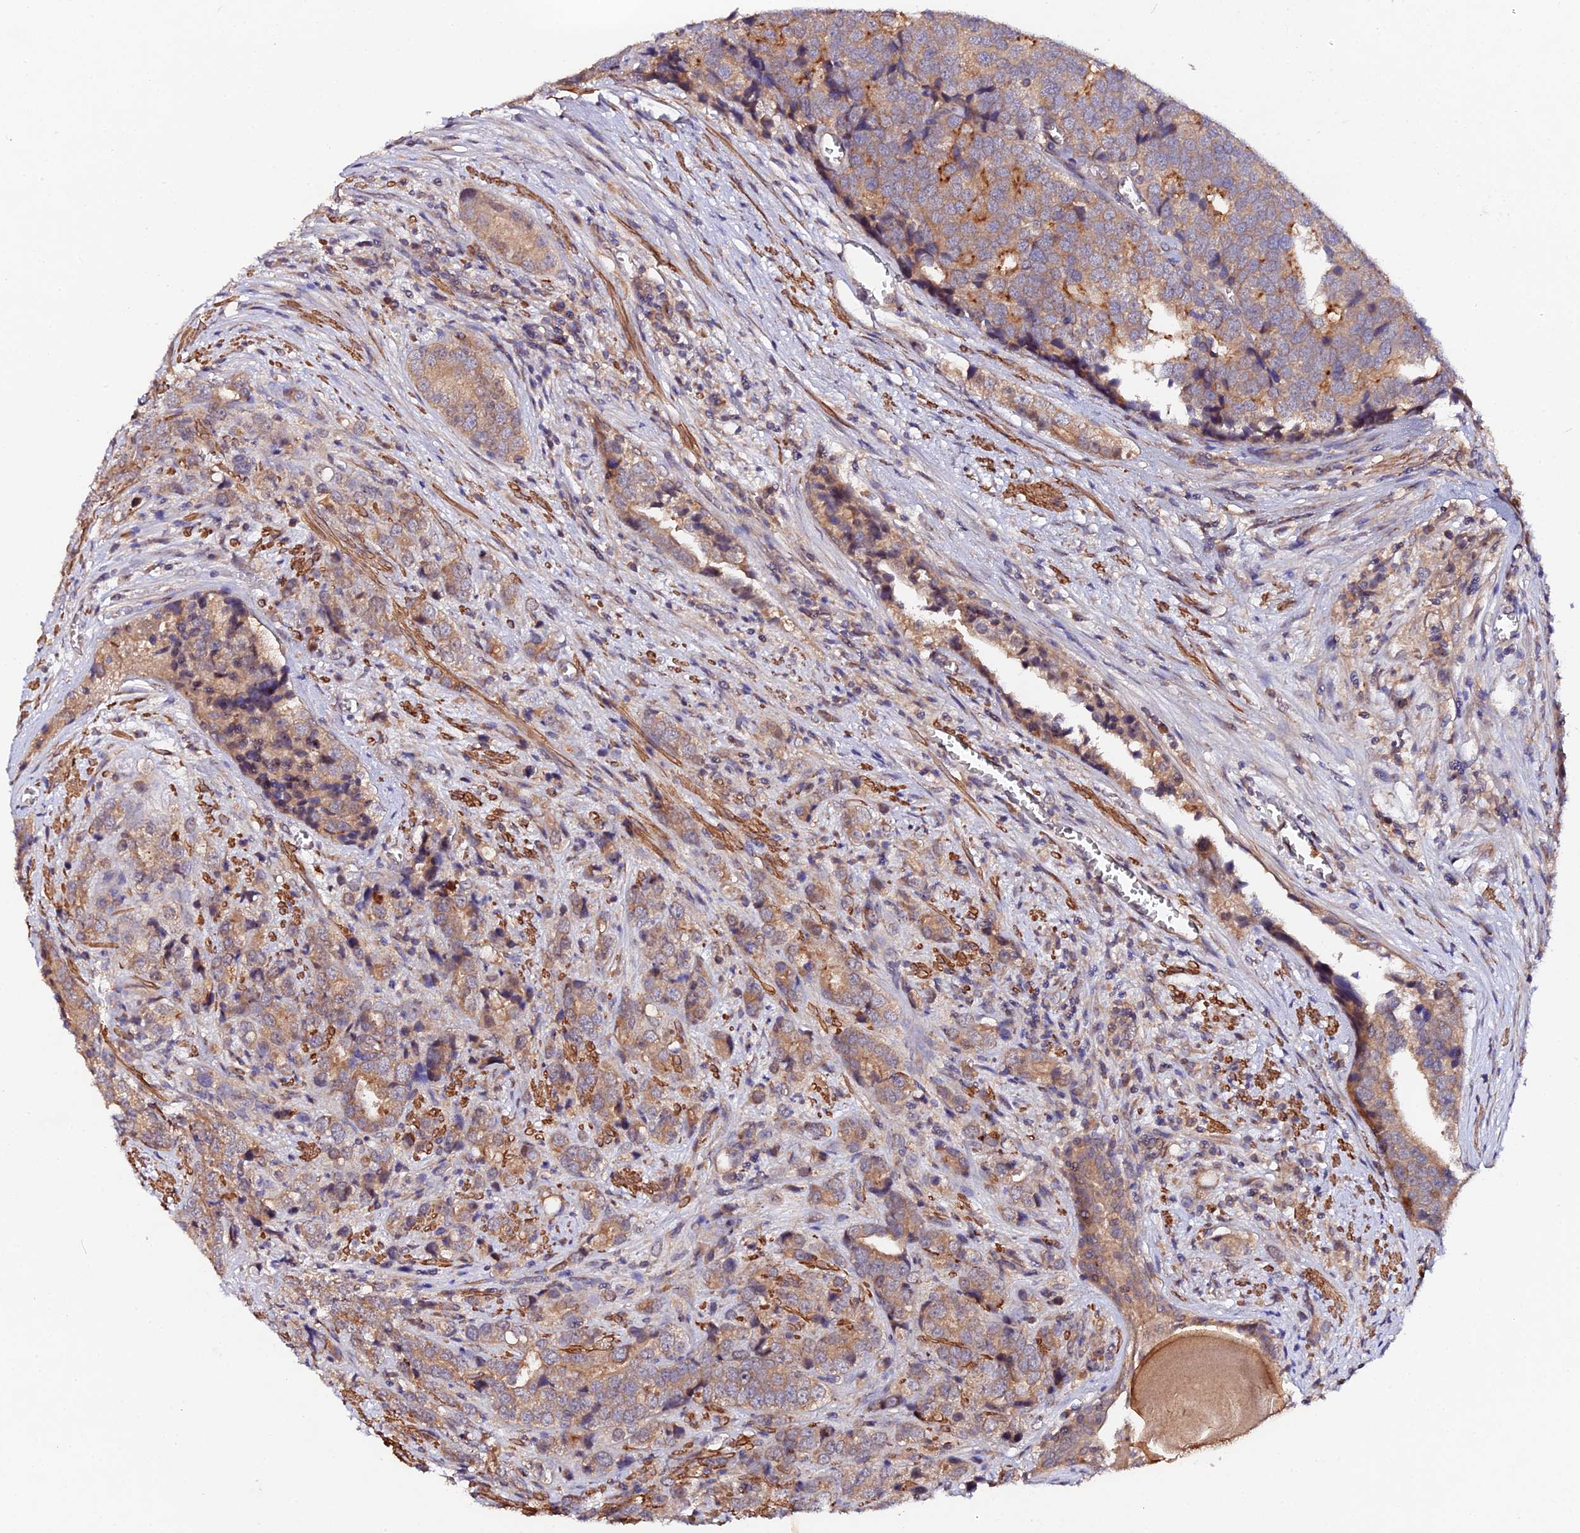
{"staining": {"intensity": "moderate", "quantity": ">75%", "location": "cytoplasmic/membranous"}, "tissue": "prostate cancer", "cell_type": "Tumor cells", "image_type": "cancer", "snomed": [{"axis": "morphology", "description": "Adenocarcinoma, High grade"}, {"axis": "topography", "description": "Prostate"}], "caption": "Adenocarcinoma (high-grade) (prostate) tissue displays moderate cytoplasmic/membranous positivity in about >75% of tumor cells", "gene": "TRIM26", "patient": {"sex": "male", "age": 71}}